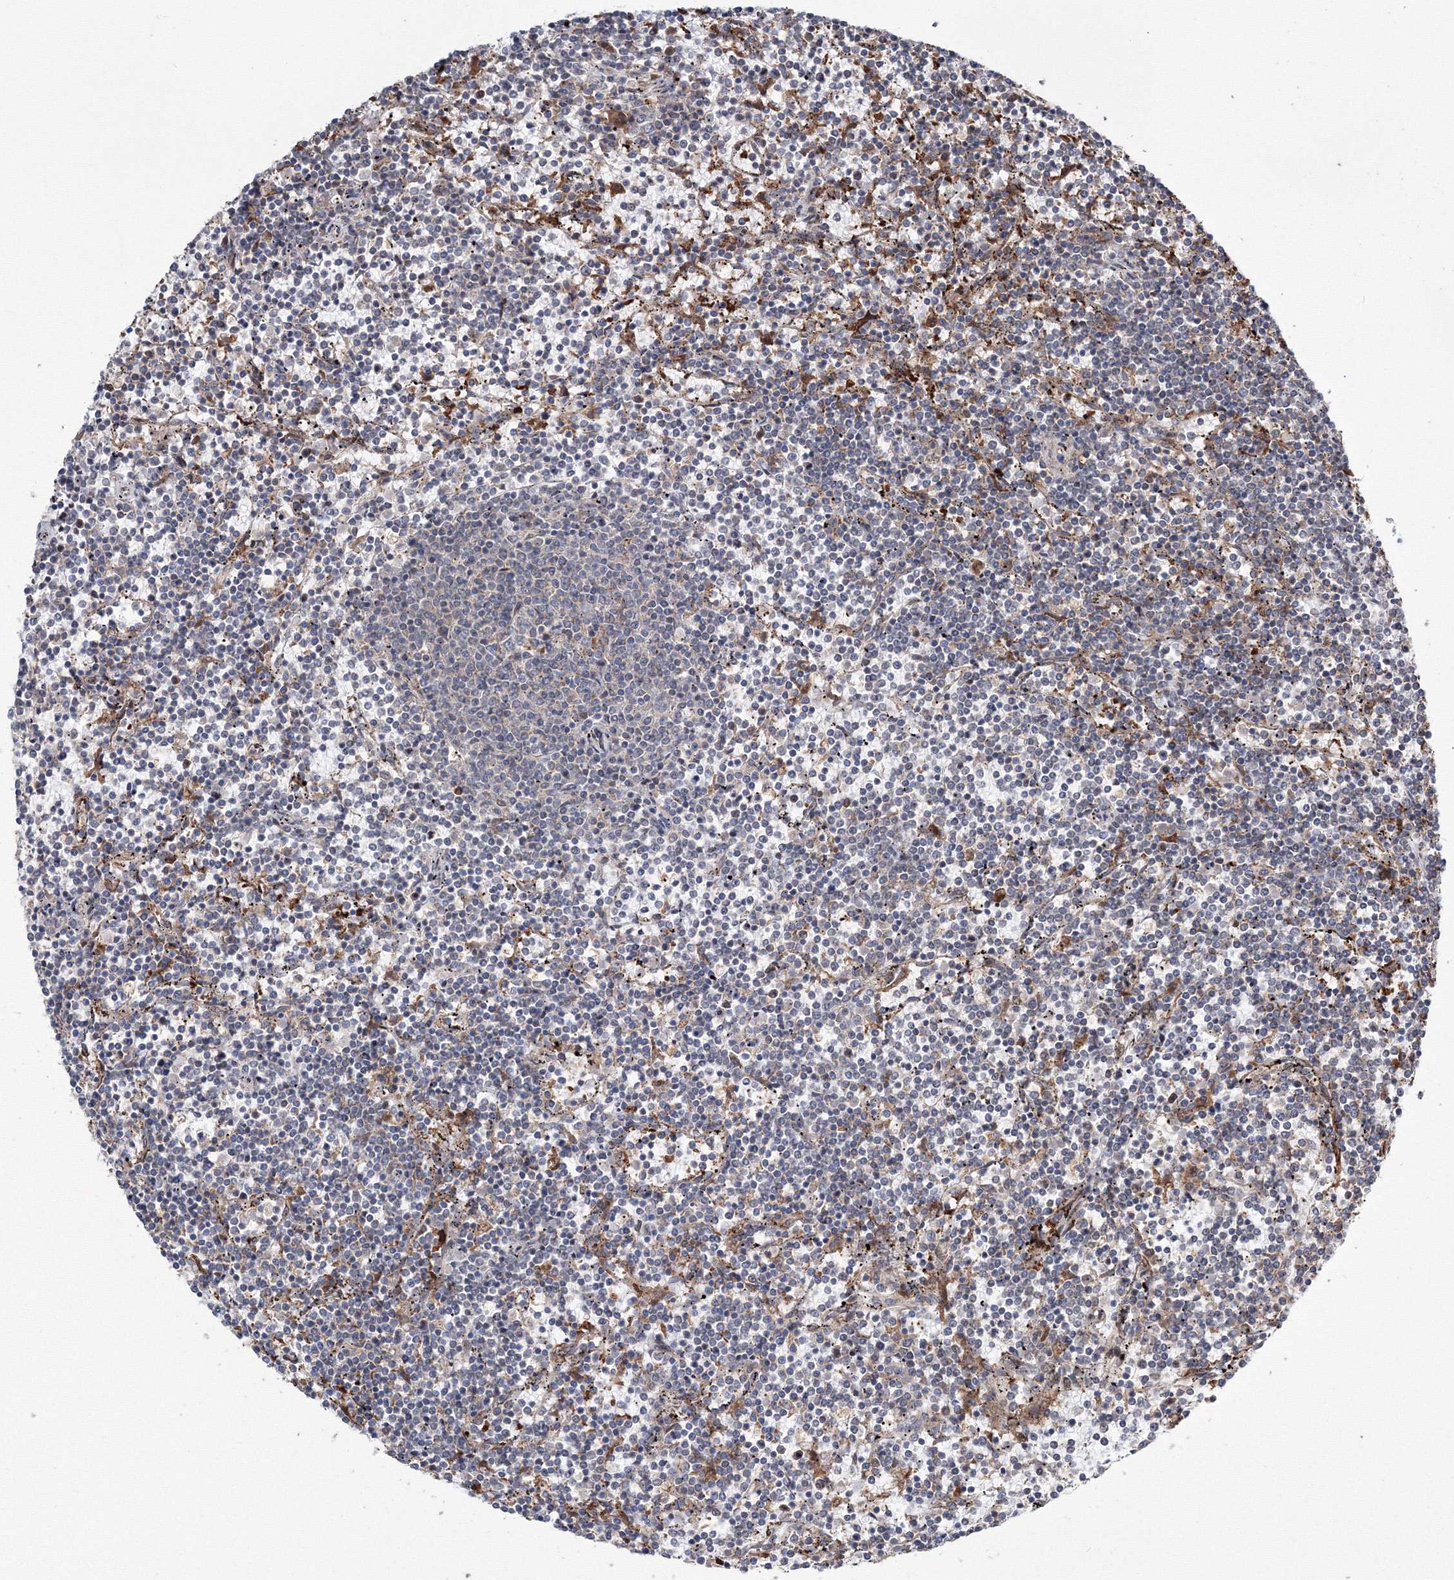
{"staining": {"intensity": "negative", "quantity": "none", "location": "none"}, "tissue": "lymphoma", "cell_type": "Tumor cells", "image_type": "cancer", "snomed": [{"axis": "morphology", "description": "Malignant lymphoma, non-Hodgkin's type, Low grade"}, {"axis": "topography", "description": "Spleen"}], "caption": "High power microscopy photomicrograph of an immunohistochemistry (IHC) histopathology image of low-grade malignant lymphoma, non-Hodgkin's type, revealing no significant expression in tumor cells.", "gene": "RANBP3L", "patient": {"sex": "female", "age": 50}}